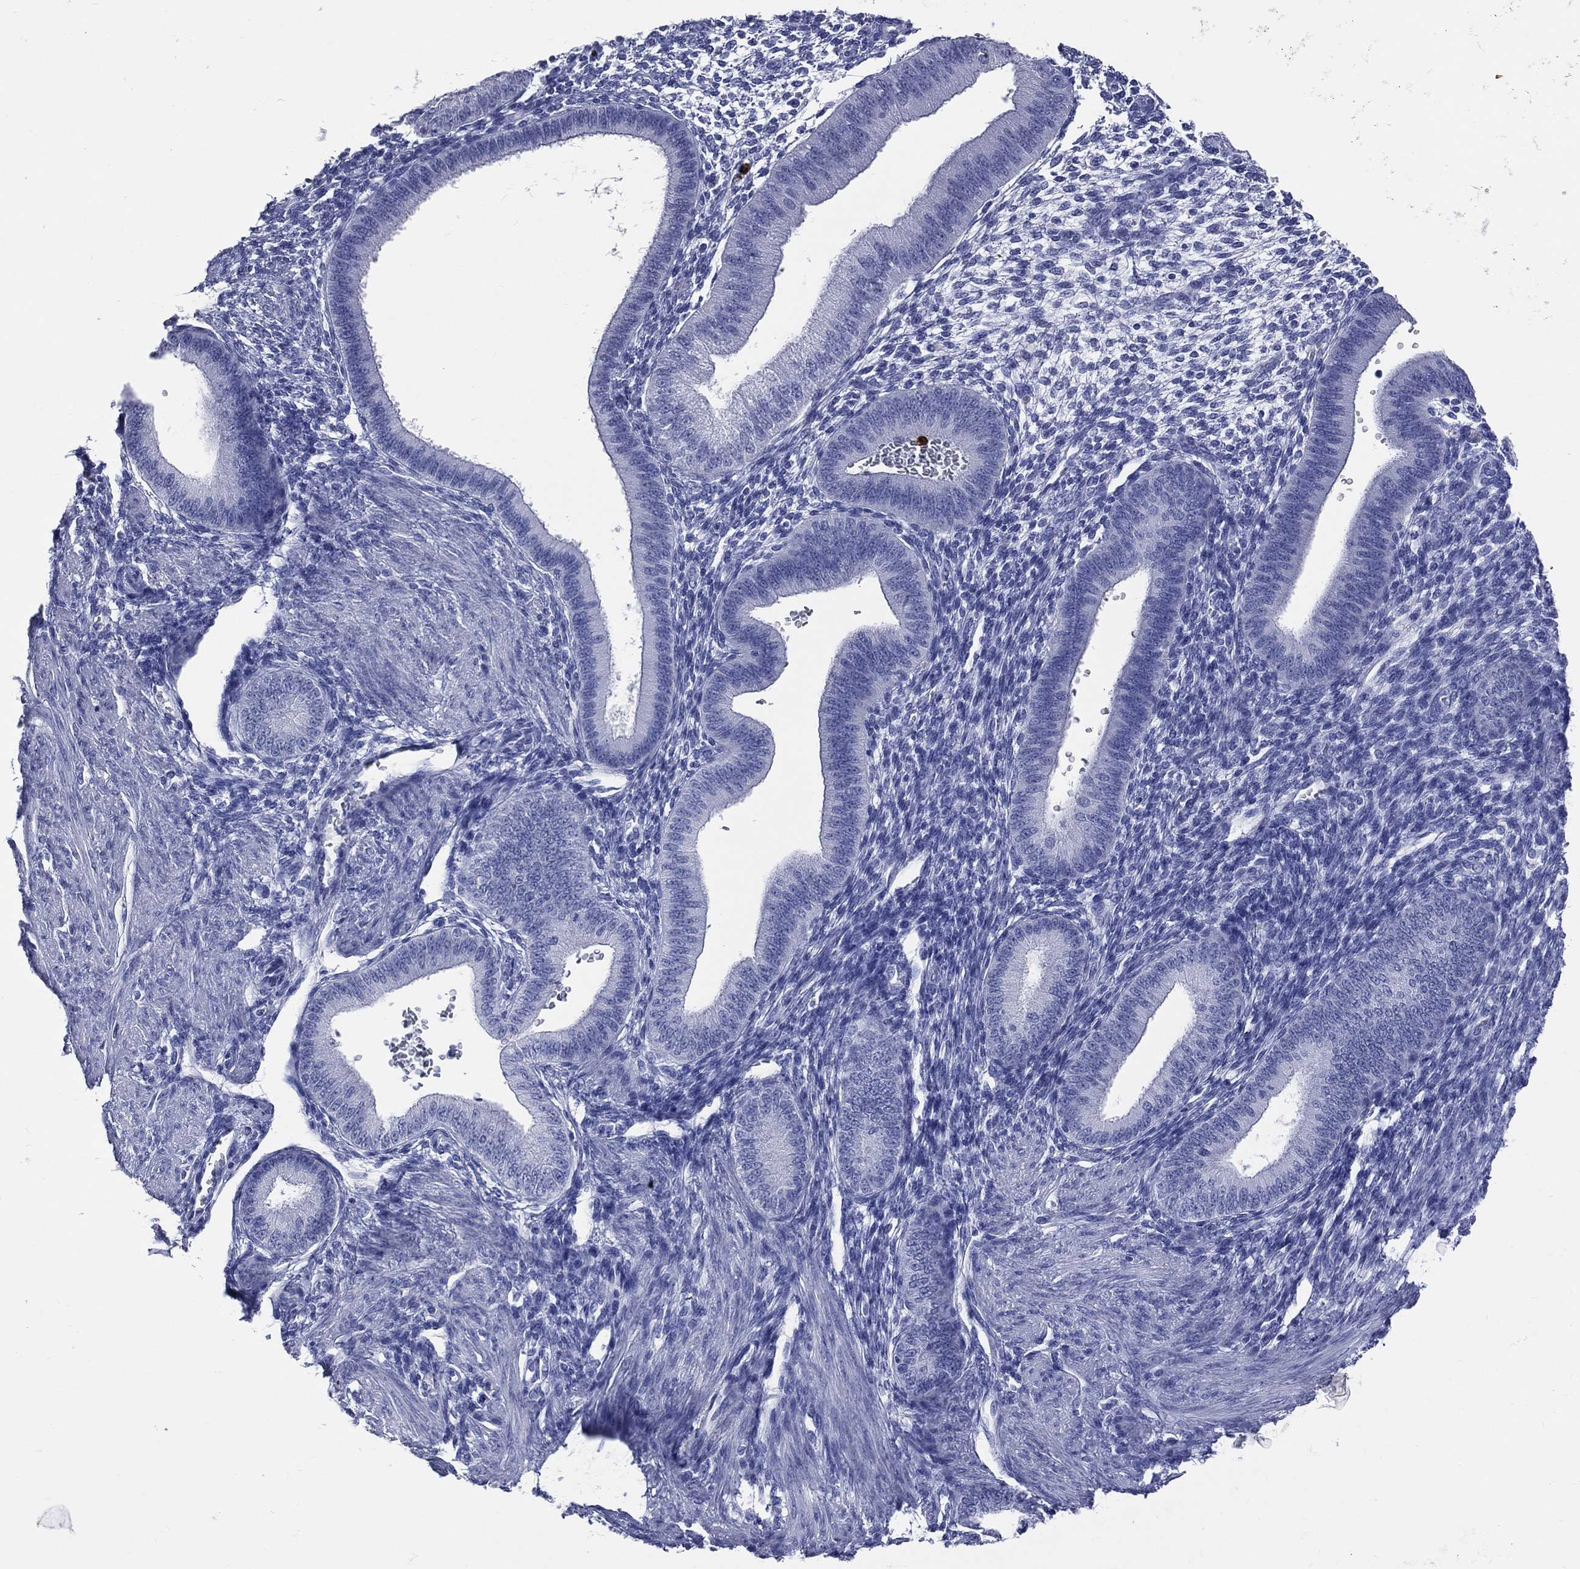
{"staining": {"intensity": "negative", "quantity": "none", "location": "none"}, "tissue": "endometrium", "cell_type": "Cells in endometrial stroma", "image_type": "normal", "snomed": [{"axis": "morphology", "description": "Normal tissue, NOS"}, {"axis": "topography", "description": "Endometrium"}], "caption": "High magnification brightfield microscopy of normal endometrium stained with DAB (brown) and counterstained with hematoxylin (blue): cells in endometrial stroma show no significant staining.", "gene": "PGLYRP1", "patient": {"sex": "female", "age": 39}}